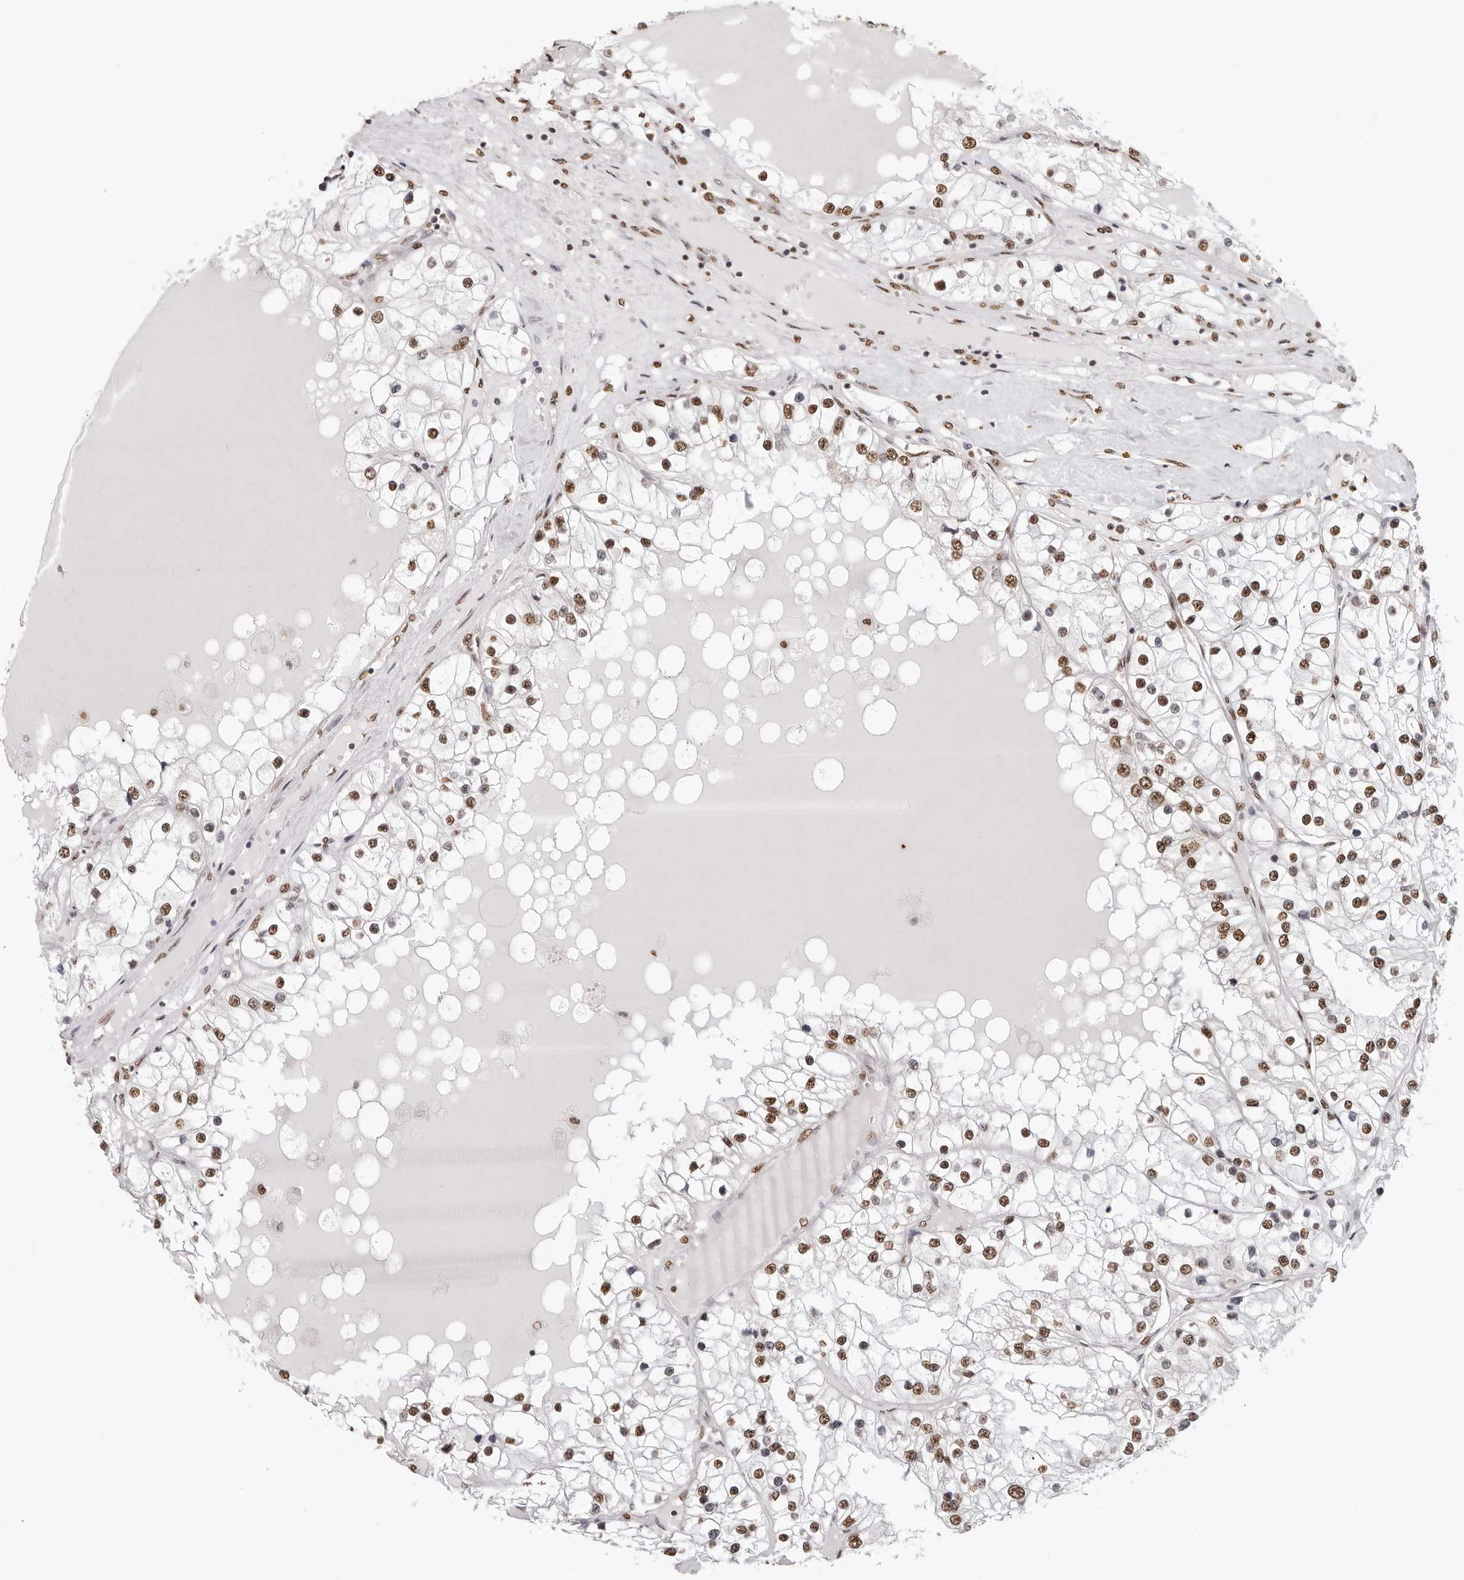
{"staining": {"intensity": "moderate", "quantity": ">75%", "location": "nuclear"}, "tissue": "renal cancer", "cell_type": "Tumor cells", "image_type": "cancer", "snomed": [{"axis": "morphology", "description": "Adenocarcinoma, NOS"}, {"axis": "topography", "description": "Kidney"}], "caption": "High-magnification brightfield microscopy of renal cancer (adenocarcinoma) stained with DAB (brown) and counterstained with hematoxylin (blue). tumor cells exhibit moderate nuclear staining is appreciated in approximately>75% of cells.", "gene": "OLIG3", "patient": {"sex": "male", "age": 68}}